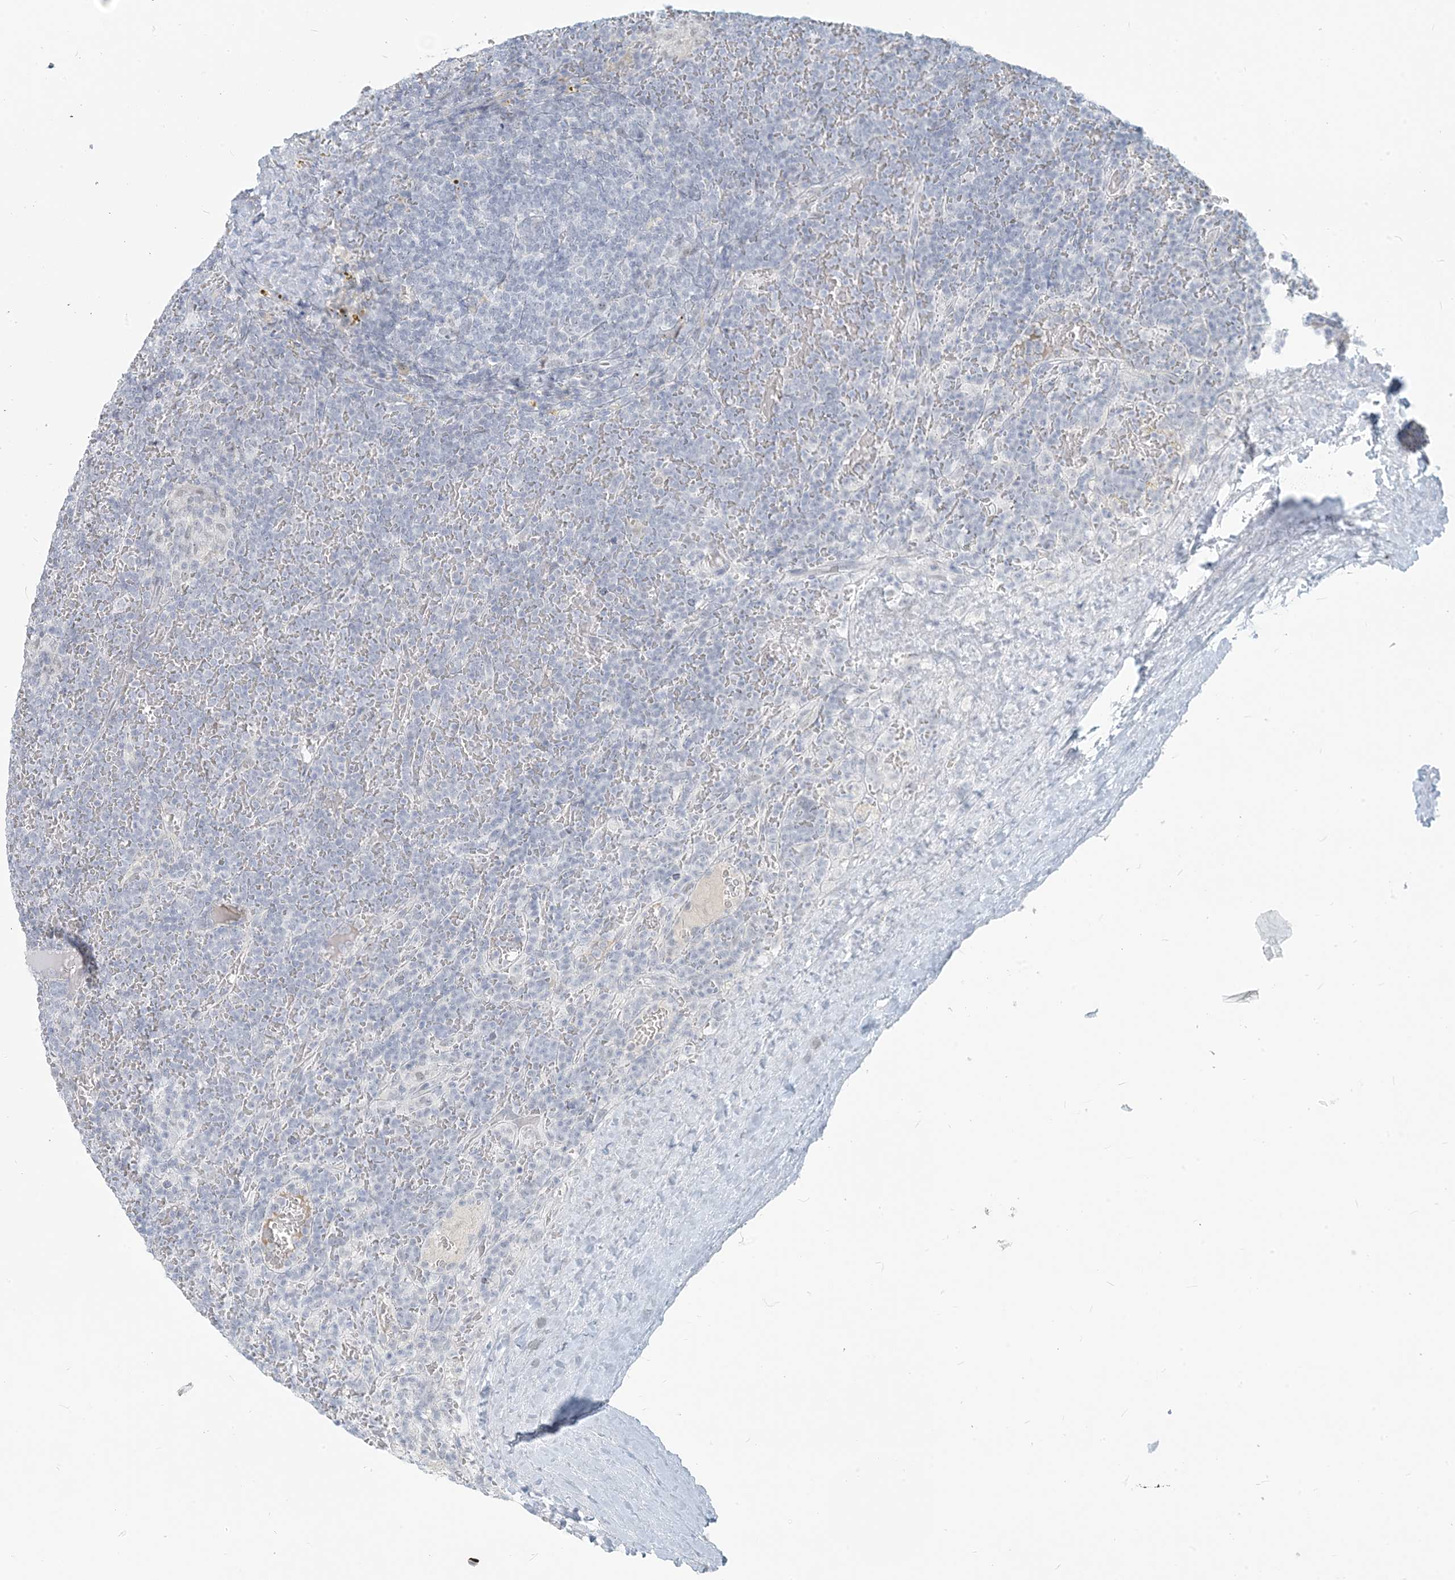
{"staining": {"intensity": "negative", "quantity": "none", "location": "none"}, "tissue": "lymphoma", "cell_type": "Tumor cells", "image_type": "cancer", "snomed": [{"axis": "morphology", "description": "Malignant lymphoma, non-Hodgkin's type, Low grade"}, {"axis": "topography", "description": "Spleen"}], "caption": "Immunohistochemistry of lymphoma reveals no positivity in tumor cells. Nuclei are stained in blue.", "gene": "SCML1", "patient": {"sex": "female", "age": 19}}